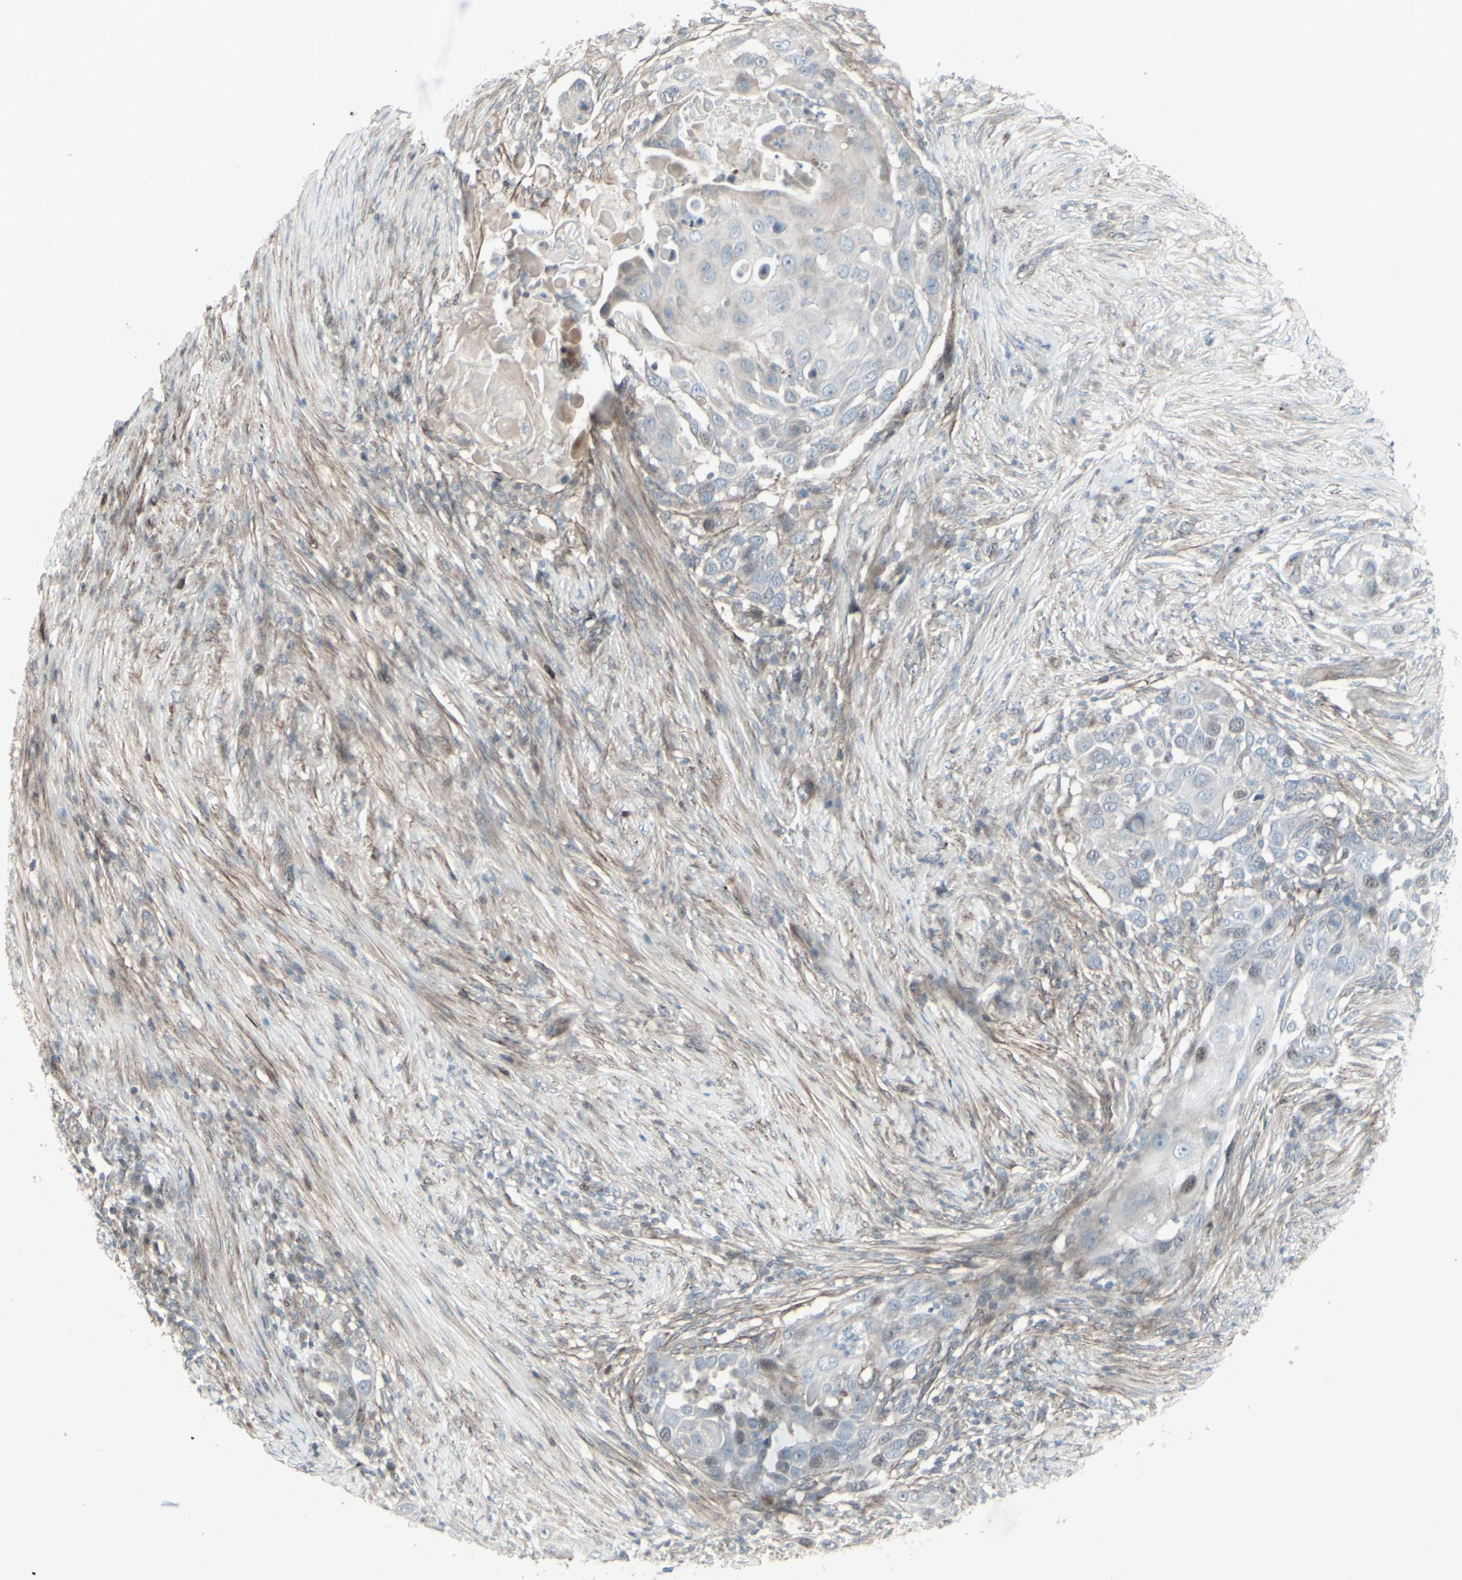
{"staining": {"intensity": "negative", "quantity": "none", "location": "none"}, "tissue": "skin cancer", "cell_type": "Tumor cells", "image_type": "cancer", "snomed": [{"axis": "morphology", "description": "Squamous cell carcinoma, NOS"}, {"axis": "topography", "description": "Skin"}], "caption": "The immunohistochemistry (IHC) image has no significant expression in tumor cells of skin cancer (squamous cell carcinoma) tissue. (Brightfield microscopy of DAB immunohistochemistry at high magnification).", "gene": "GMNN", "patient": {"sex": "female", "age": 44}}